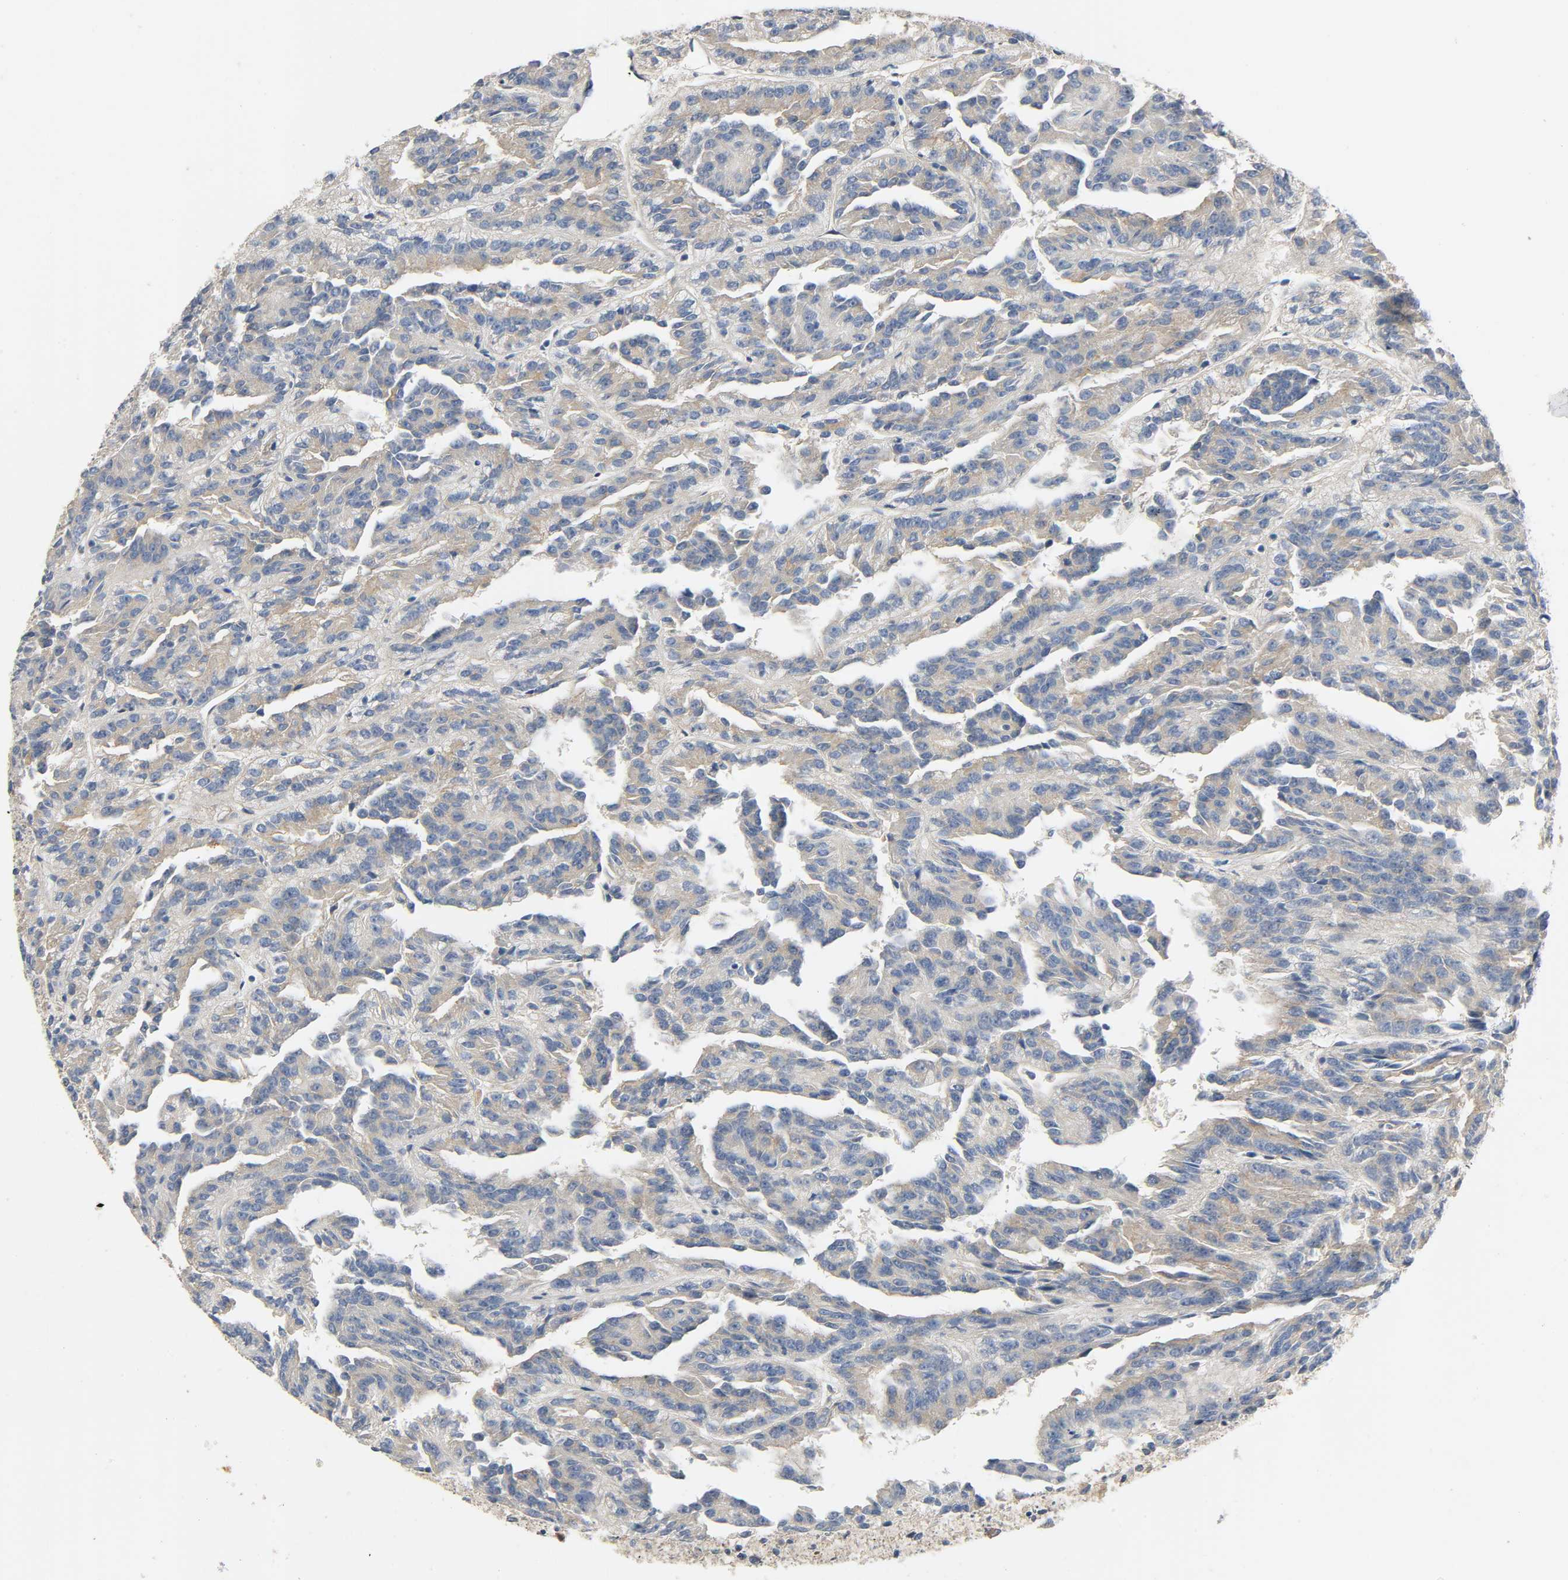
{"staining": {"intensity": "moderate", "quantity": ">75%", "location": "cytoplasmic/membranous"}, "tissue": "renal cancer", "cell_type": "Tumor cells", "image_type": "cancer", "snomed": [{"axis": "morphology", "description": "Adenocarcinoma, NOS"}, {"axis": "topography", "description": "Kidney"}], "caption": "This histopathology image shows immunohistochemistry staining of renal cancer, with medium moderate cytoplasmic/membranous positivity in approximately >75% of tumor cells.", "gene": "ARPC1A", "patient": {"sex": "male", "age": 46}}